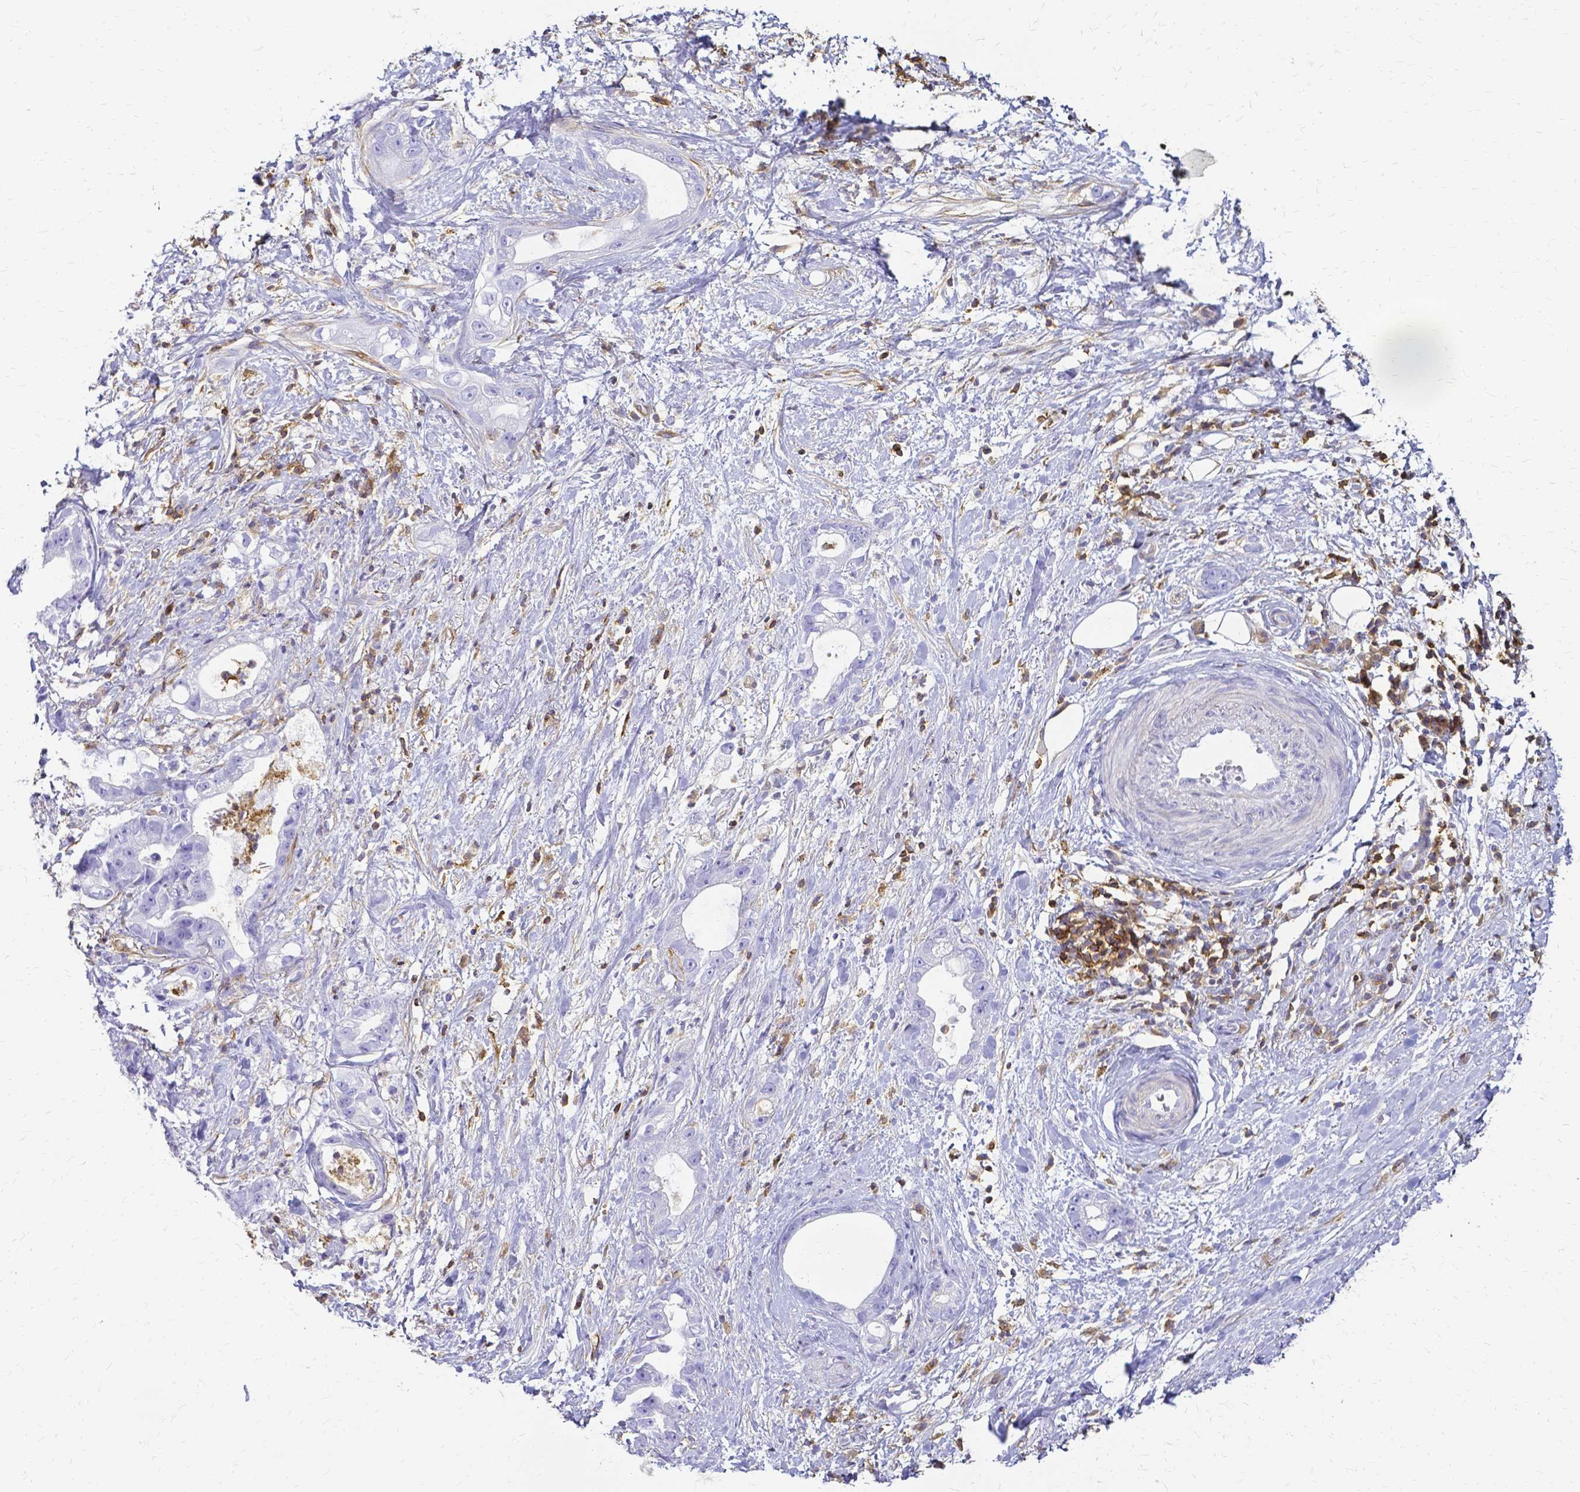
{"staining": {"intensity": "negative", "quantity": "none", "location": "none"}, "tissue": "stomach cancer", "cell_type": "Tumor cells", "image_type": "cancer", "snomed": [{"axis": "morphology", "description": "Adenocarcinoma, NOS"}, {"axis": "topography", "description": "Stomach"}], "caption": "Human adenocarcinoma (stomach) stained for a protein using immunohistochemistry (IHC) displays no staining in tumor cells.", "gene": "HSPA12A", "patient": {"sex": "male", "age": 55}}